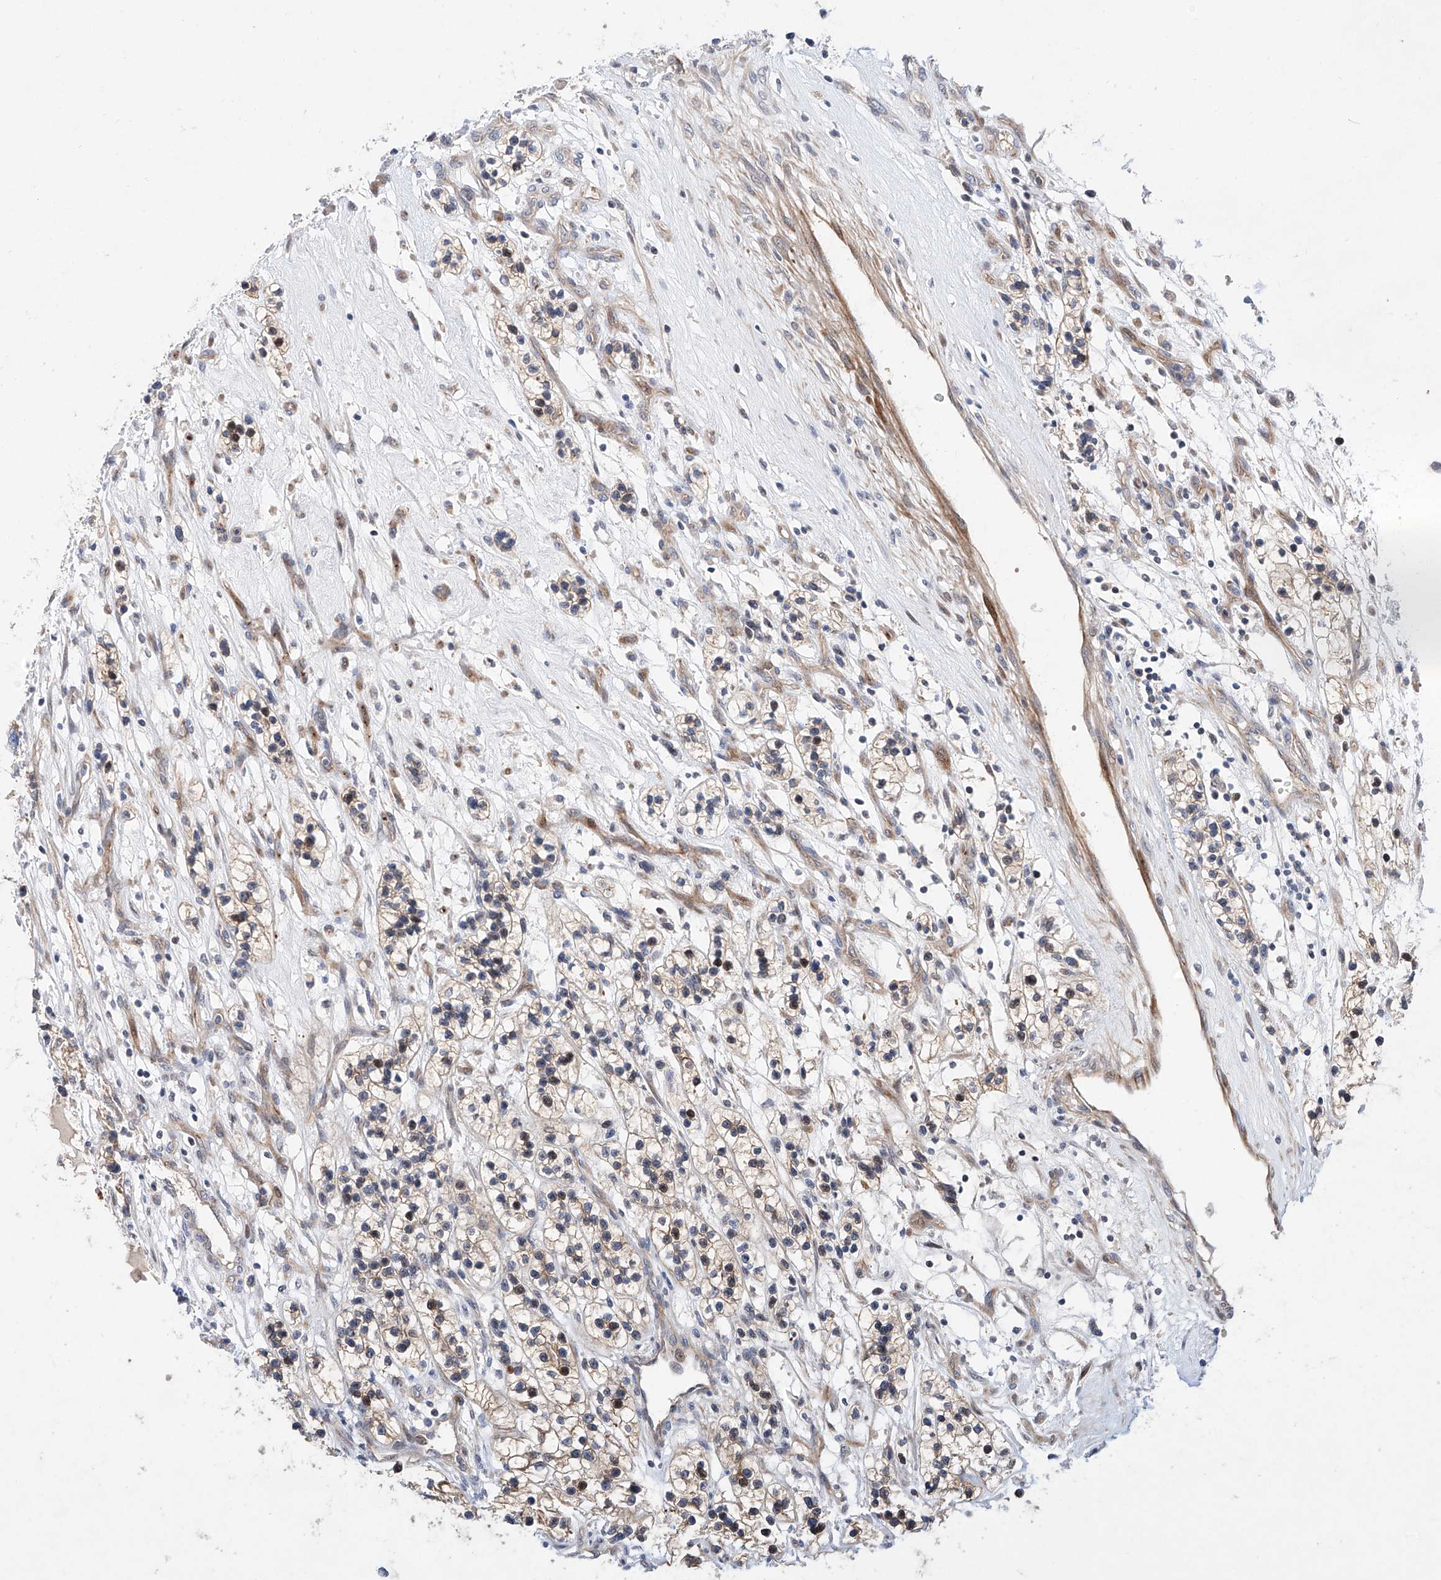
{"staining": {"intensity": "weak", "quantity": ">75%", "location": "cytoplasmic/membranous,nuclear"}, "tissue": "renal cancer", "cell_type": "Tumor cells", "image_type": "cancer", "snomed": [{"axis": "morphology", "description": "Adenocarcinoma, NOS"}, {"axis": "topography", "description": "Kidney"}], "caption": "An immunohistochemistry image of neoplastic tissue is shown. Protein staining in brown shows weak cytoplasmic/membranous and nuclear positivity in adenocarcinoma (renal) within tumor cells.", "gene": "FUCA2", "patient": {"sex": "female", "age": 57}}